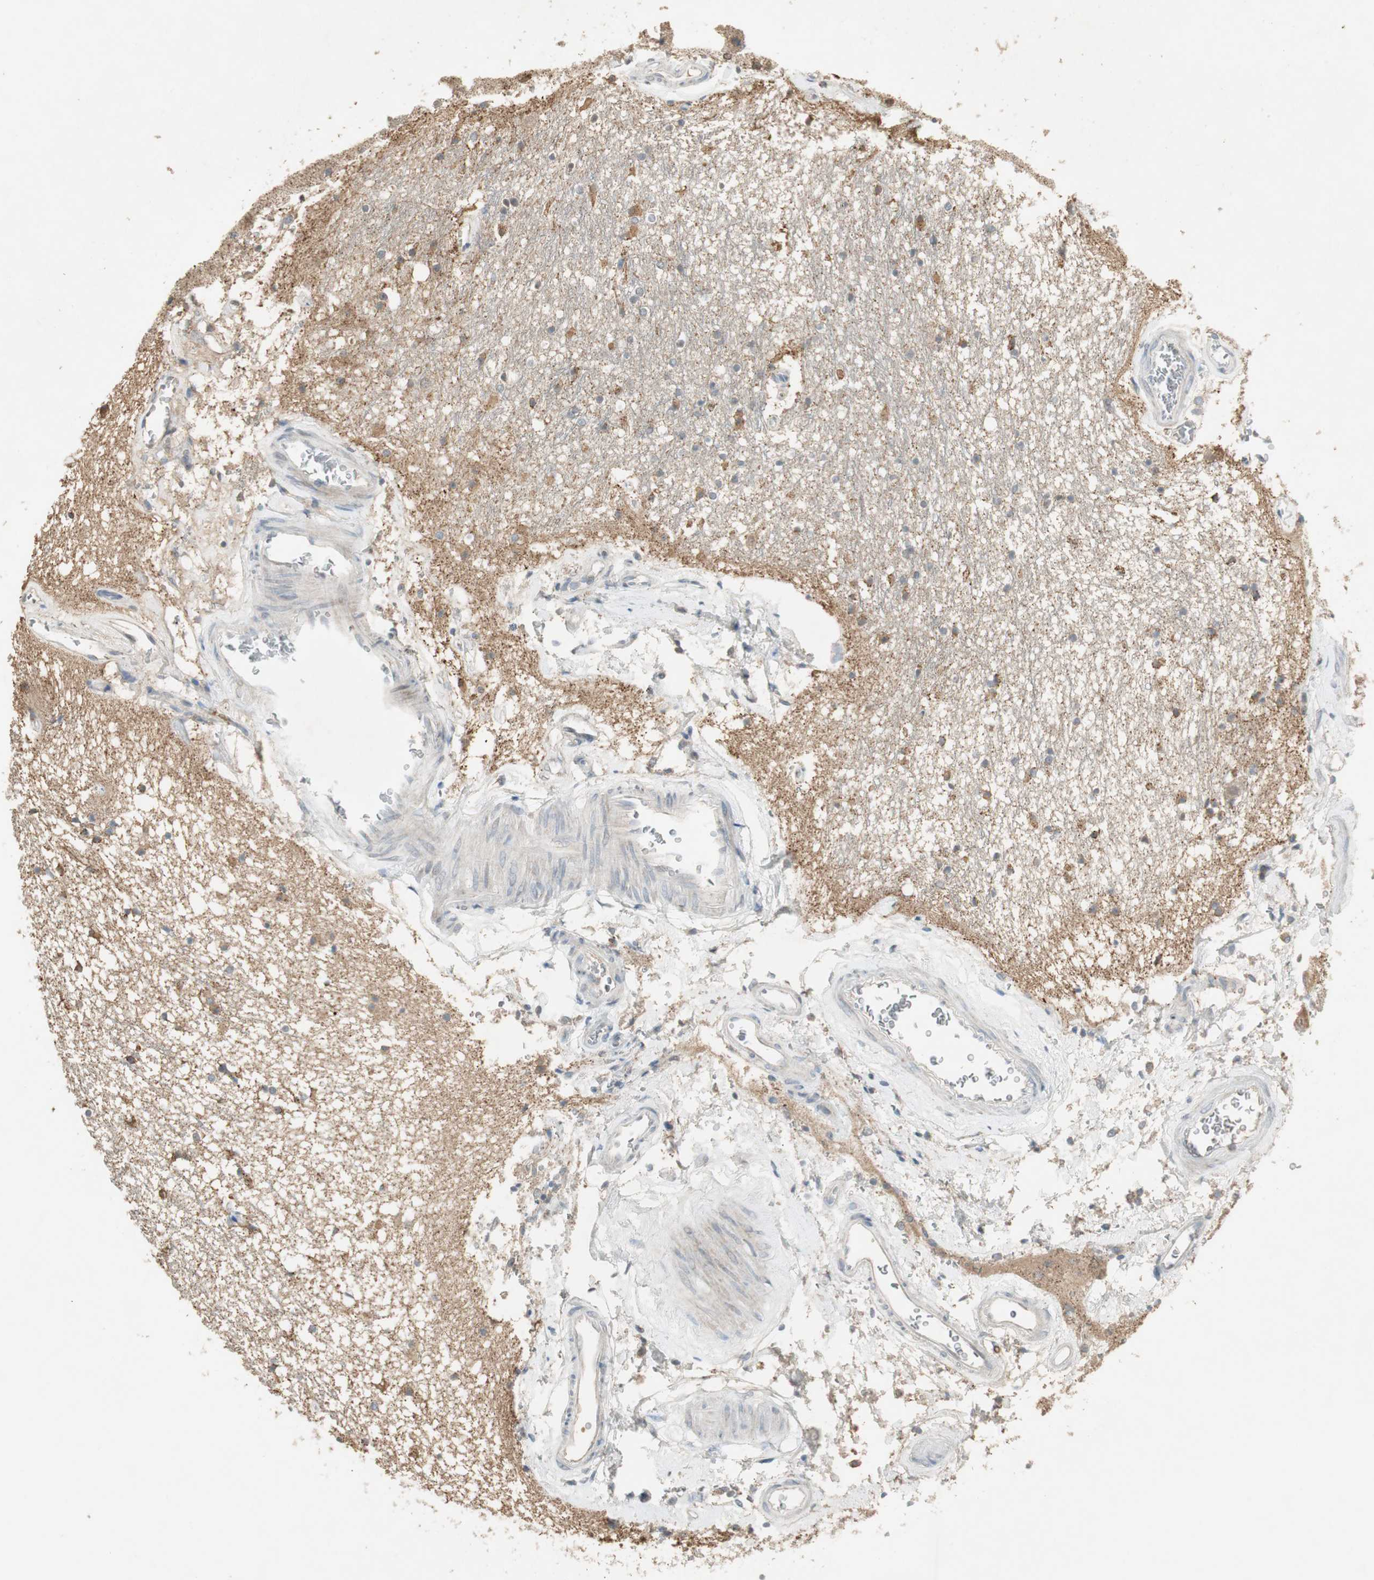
{"staining": {"intensity": "moderate", "quantity": "25%-75%", "location": "cytoplasmic/membranous"}, "tissue": "hippocampus", "cell_type": "Glial cells", "image_type": "normal", "snomed": [{"axis": "morphology", "description": "Normal tissue, NOS"}, {"axis": "topography", "description": "Hippocampus"}], "caption": "Glial cells display medium levels of moderate cytoplasmic/membranous expression in approximately 25%-75% of cells in benign human hippocampus. The staining was performed using DAB (3,3'-diaminobenzidine) to visualize the protein expression in brown, while the nuclei were stained in blue with hematoxylin (Magnification: 20x).", "gene": "USP2", "patient": {"sex": "male", "age": 45}}